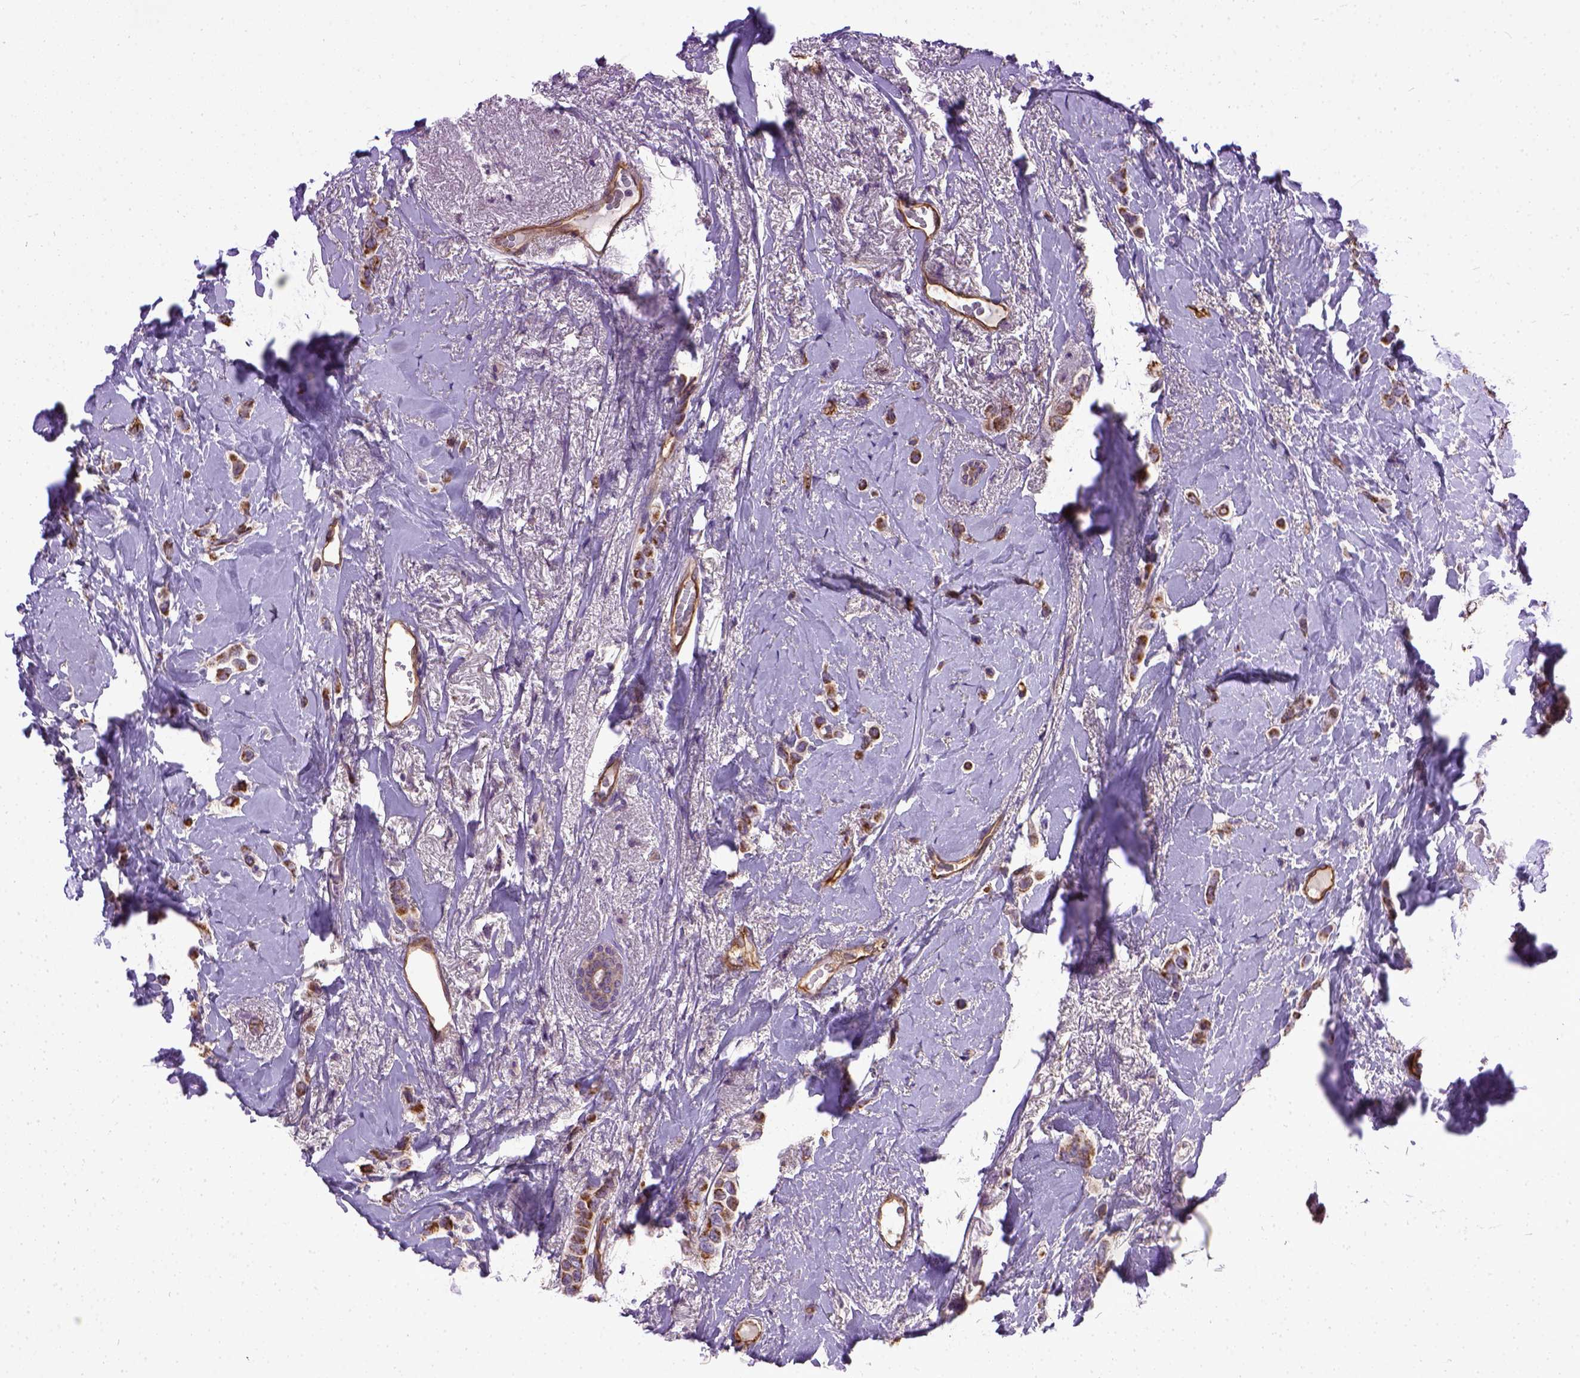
{"staining": {"intensity": "moderate", "quantity": ">75%", "location": "cytoplasmic/membranous"}, "tissue": "breast cancer", "cell_type": "Tumor cells", "image_type": "cancer", "snomed": [{"axis": "morphology", "description": "Lobular carcinoma"}, {"axis": "topography", "description": "Breast"}], "caption": "Tumor cells show medium levels of moderate cytoplasmic/membranous staining in approximately >75% of cells in breast lobular carcinoma. The protein is shown in brown color, while the nuclei are stained blue.", "gene": "ENG", "patient": {"sex": "female", "age": 66}}